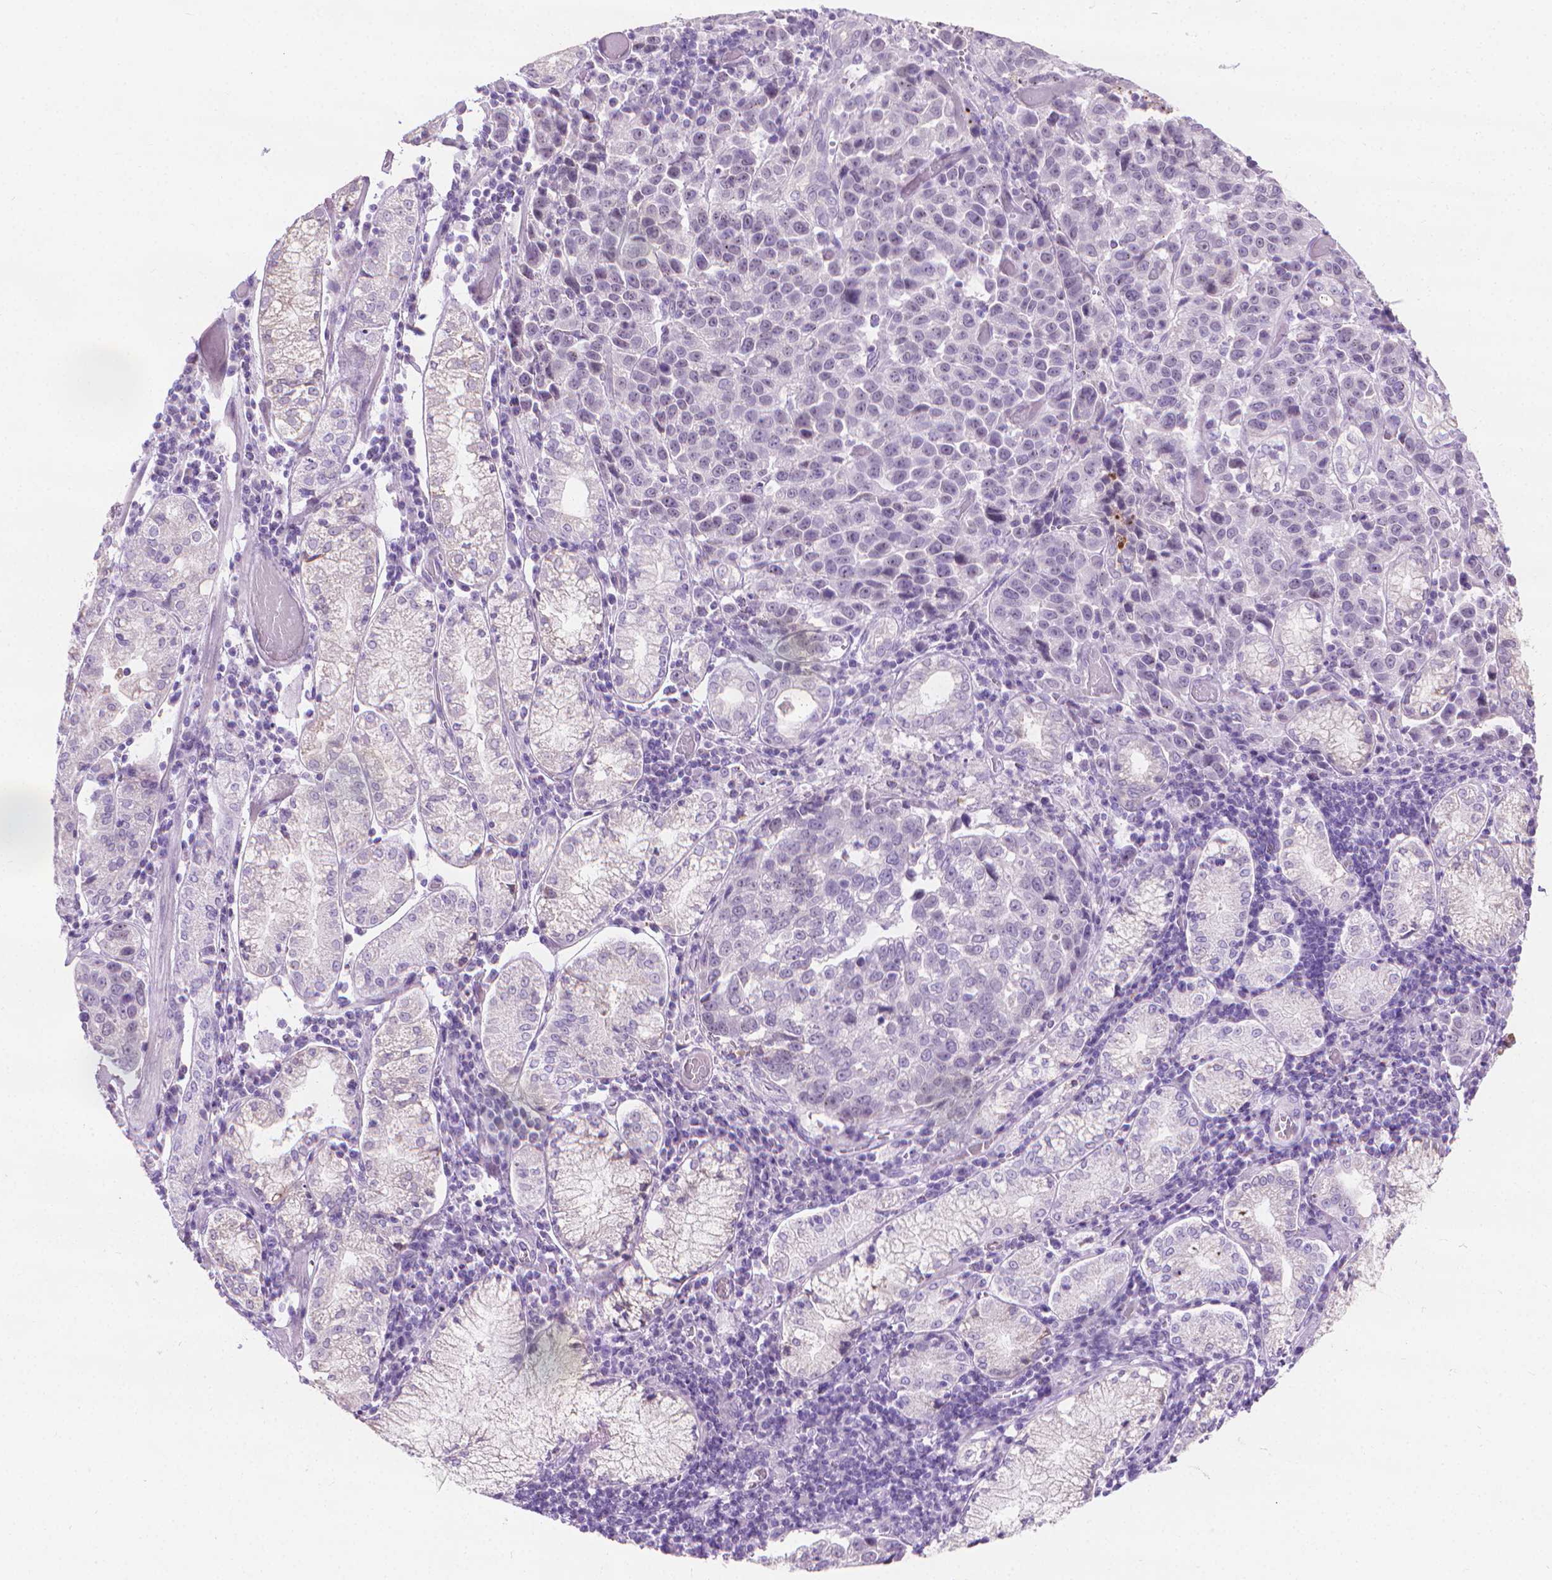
{"staining": {"intensity": "negative", "quantity": "none", "location": "none"}, "tissue": "stomach cancer", "cell_type": "Tumor cells", "image_type": "cancer", "snomed": [{"axis": "morphology", "description": "Adenocarcinoma, NOS"}, {"axis": "topography", "description": "Stomach"}], "caption": "IHC photomicrograph of neoplastic tissue: human stomach cancer (adenocarcinoma) stained with DAB (3,3'-diaminobenzidine) exhibits no significant protein expression in tumor cells.", "gene": "CFAP52", "patient": {"sex": "male", "age": 93}}